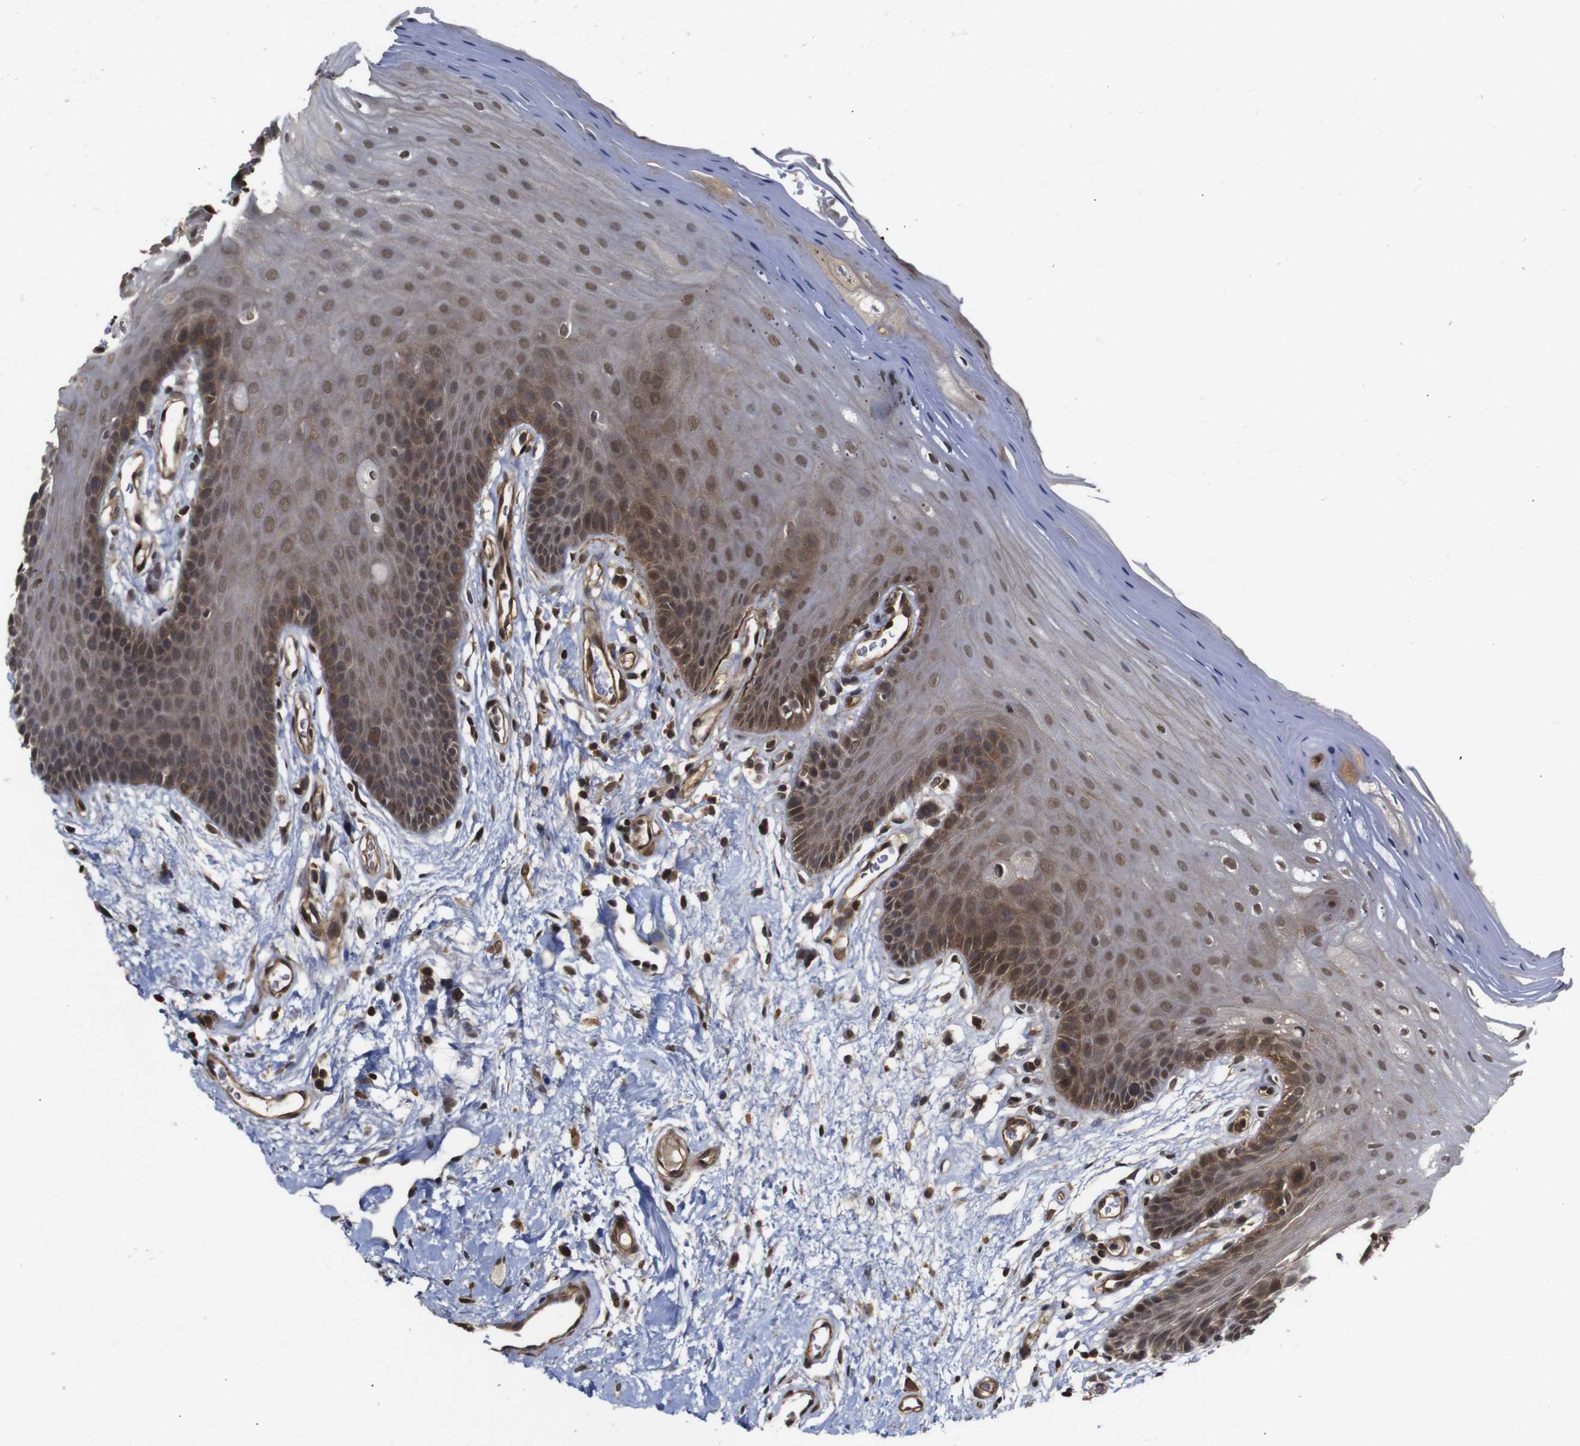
{"staining": {"intensity": "moderate", "quantity": "25%-75%", "location": "cytoplasmic/membranous"}, "tissue": "oral mucosa", "cell_type": "Squamous epithelial cells", "image_type": "normal", "snomed": [{"axis": "morphology", "description": "Normal tissue, NOS"}, {"axis": "morphology", "description": "Squamous cell carcinoma, NOS"}, {"axis": "topography", "description": "Skeletal muscle"}, {"axis": "topography", "description": "Adipose tissue"}, {"axis": "topography", "description": "Vascular tissue"}, {"axis": "topography", "description": "Oral tissue"}, {"axis": "topography", "description": "Peripheral nerve tissue"}, {"axis": "topography", "description": "Head-Neck"}], "caption": "High-power microscopy captured an immunohistochemistry micrograph of normal oral mucosa, revealing moderate cytoplasmic/membranous positivity in approximately 25%-75% of squamous epithelial cells. The protein of interest is shown in brown color, while the nuclei are stained blue.", "gene": "NANOS1", "patient": {"sex": "male", "age": 71}}